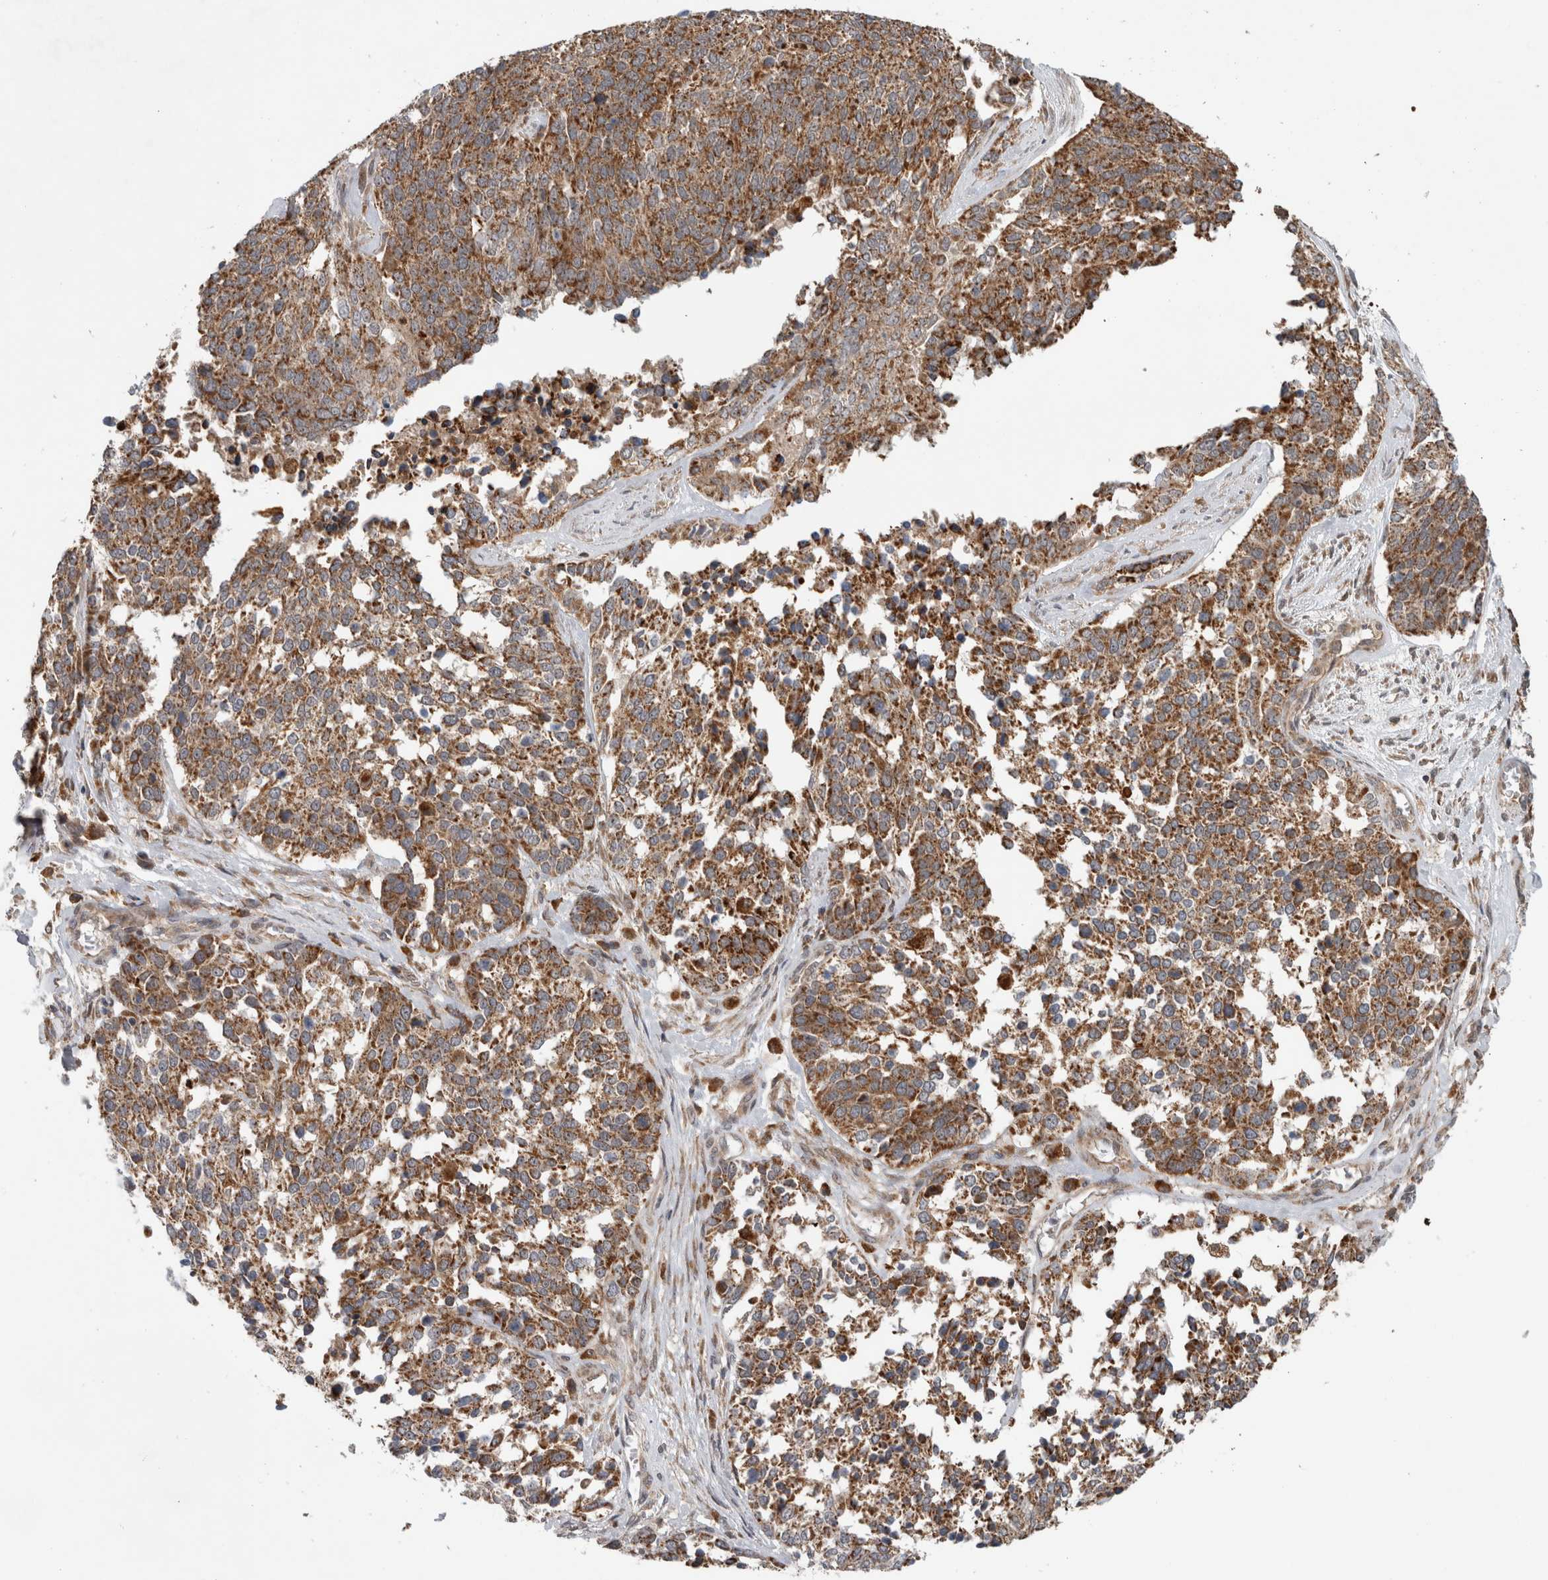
{"staining": {"intensity": "strong", "quantity": ">75%", "location": "cytoplasmic/membranous"}, "tissue": "ovarian cancer", "cell_type": "Tumor cells", "image_type": "cancer", "snomed": [{"axis": "morphology", "description": "Cystadenocarcinoma, serous, NOS"}, {"axis": "topography", "description": "Ovary"}], "caption": "Immunohistochemistry histopathology image of neoplastic tissue: ovarian cancer (serous cystadenocarcinoma) stained using IHC displays high levels of strong protein expression localized specifically in the cytoplasmic/membranous of tumor cells, appearing as a cytoplasmic/membranous brown color.", "gene": "ADGRL3", "patient": {"sex": "female", "age": 44}}